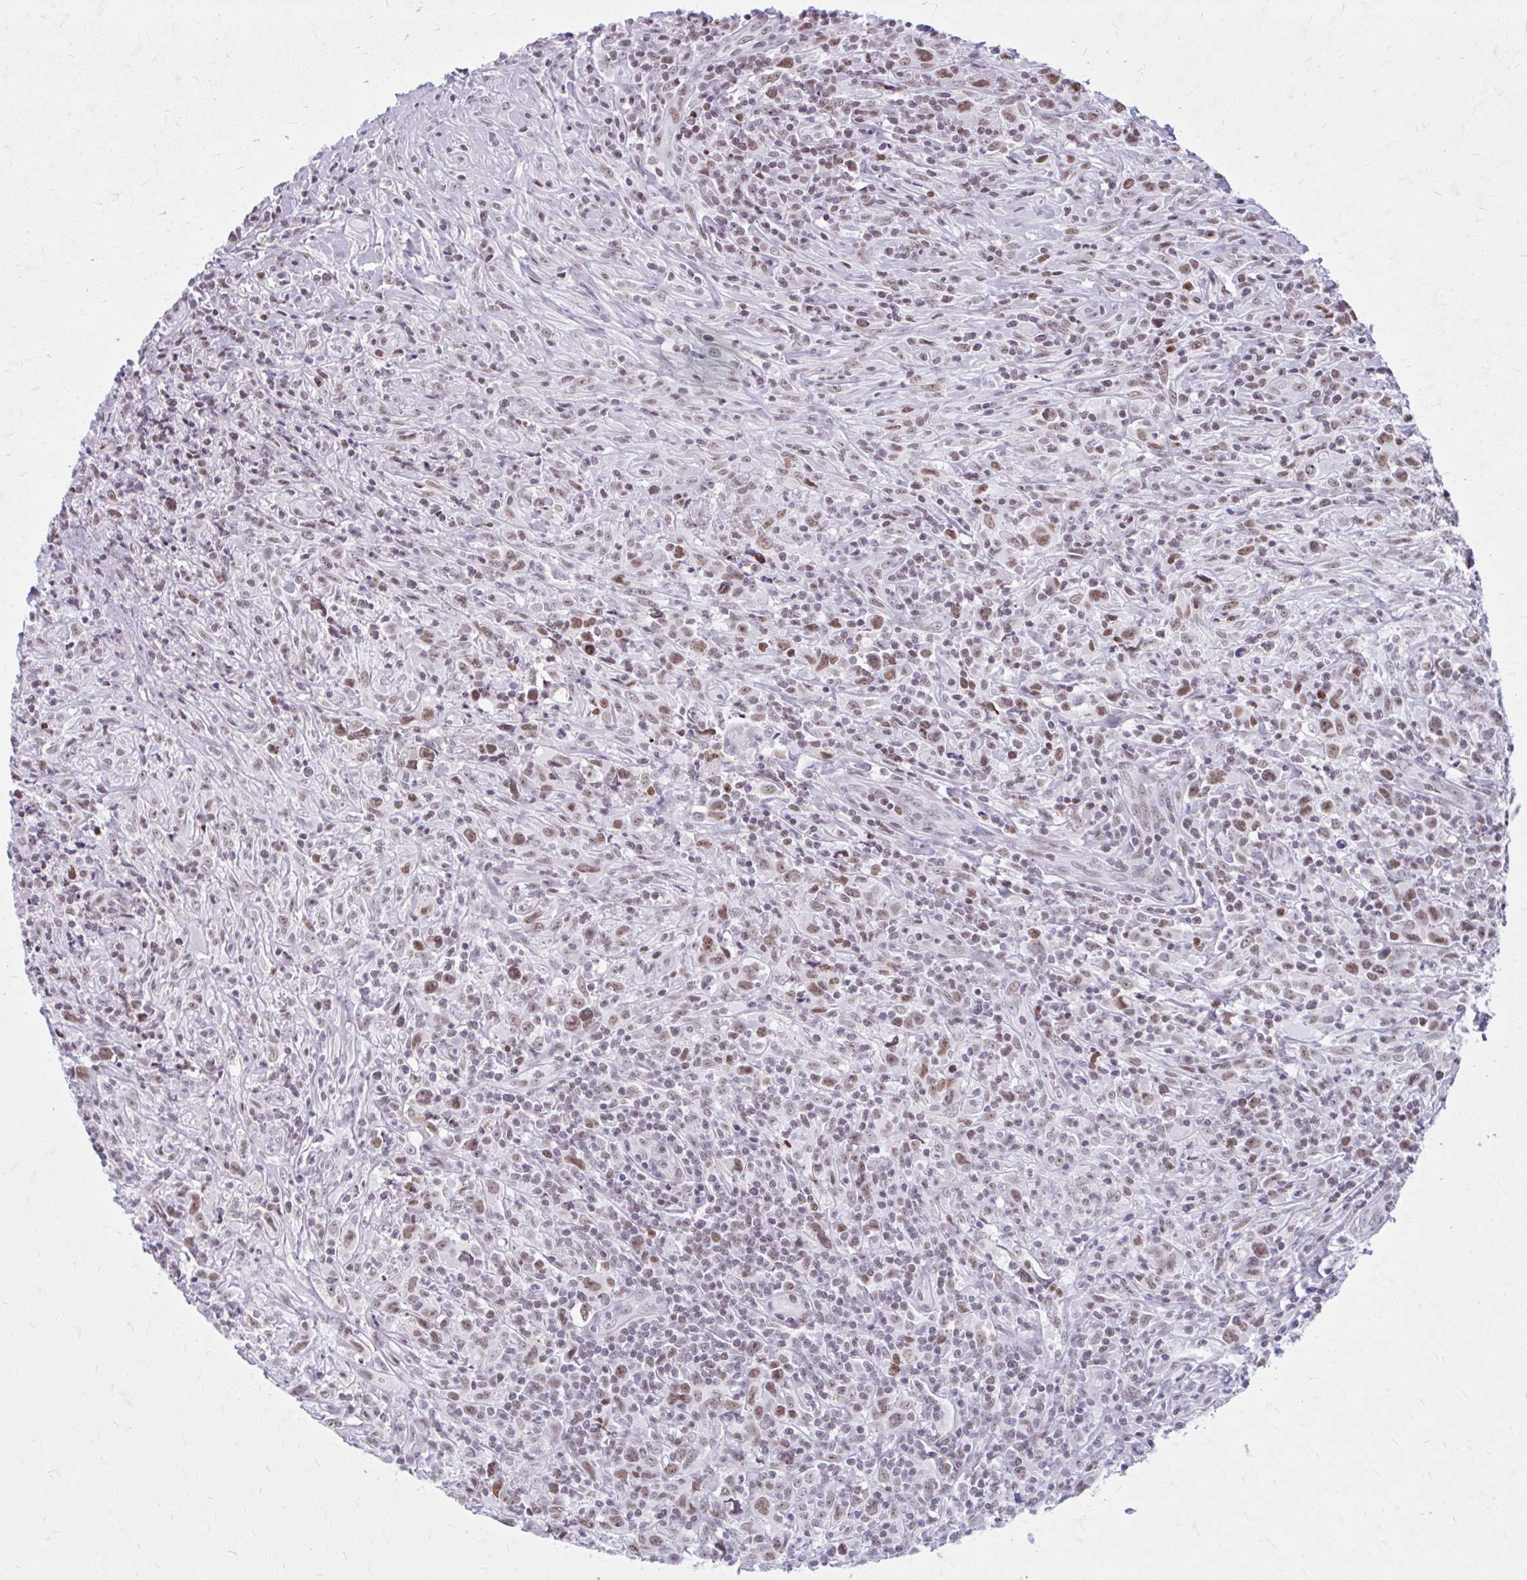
{"staining": {"intensity": "moderate", "quantity": ">75%", "location": "nuclear"}, "tissue": "lymphoma", "cell_type": "Tumor cells", "image_type": "cancer", "snomed": [{"axis": "morphology", "description": "Hodgkin's disease, NOS"}, {"axis": "topography", "description": "Lymph node"}], "caption": "Hodgkin's disease stained with DAB (3,3'-diaminobenzidine) immunohistochemistry shows medium levels of moderate nuclear expression in approximately >75% of tumor cells. (Brightfield microscopy of DAB IHC at high magnification).", "gene": "PABIR1", "patient": {"sex": "female", "age": 18}}